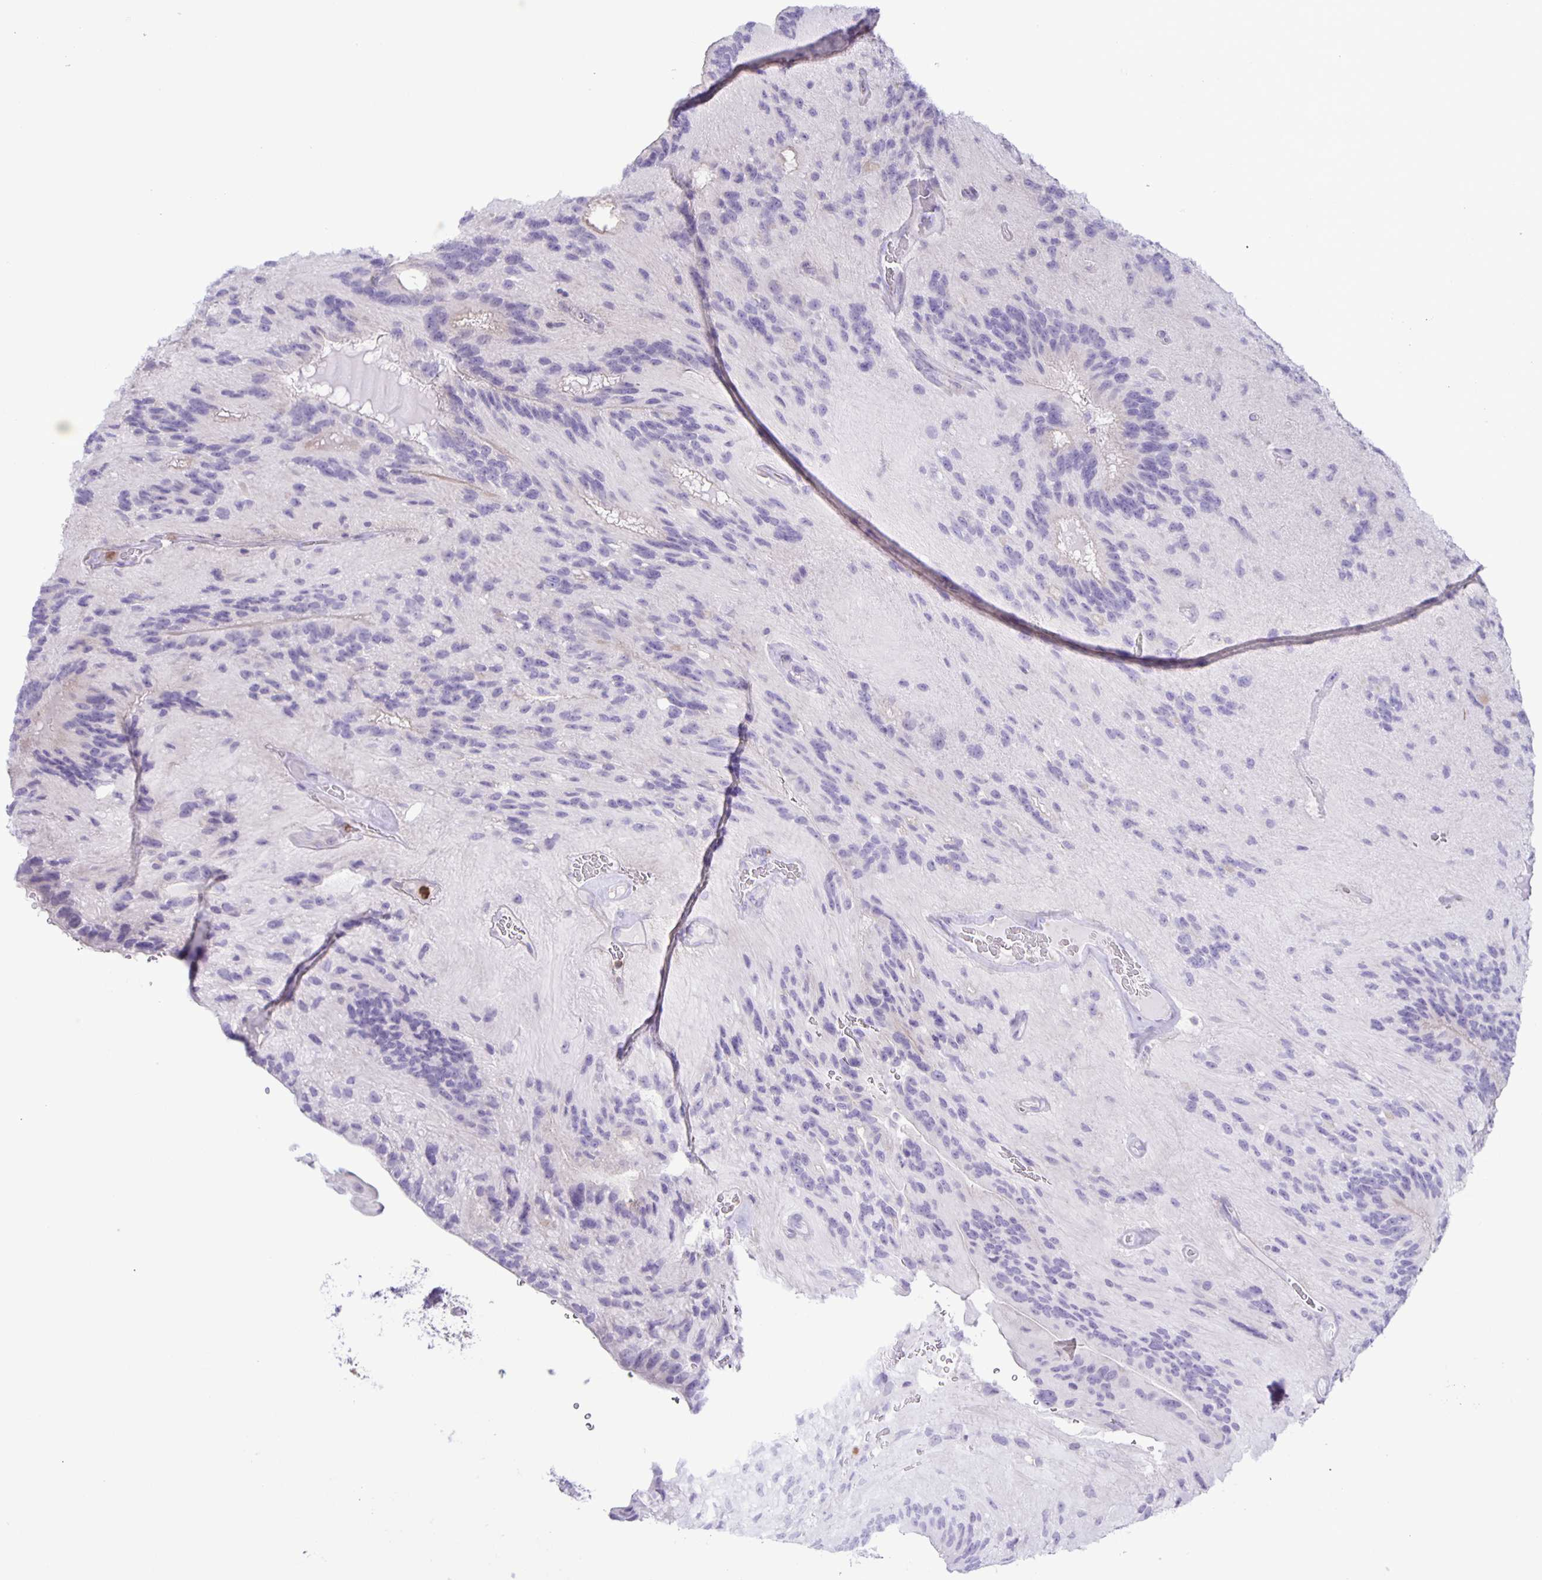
{"staining": {"intensity": "negative", "quantity": "none", "location": "none"}, "tissue": "glioma", "cell_type": "Tumor cells", "image_type": "cancer", "snomed": [{"axis": "morphology", "description": "Glioma, malignant, Low grade"}, {"axis": "topography", "description": "Brain"}], "caption": "Immunohistochemical staining of glioma shows no significant staining in tumor cells.", "gene": "ADCK1", "patient": {"sex": "male", "age": 31}}